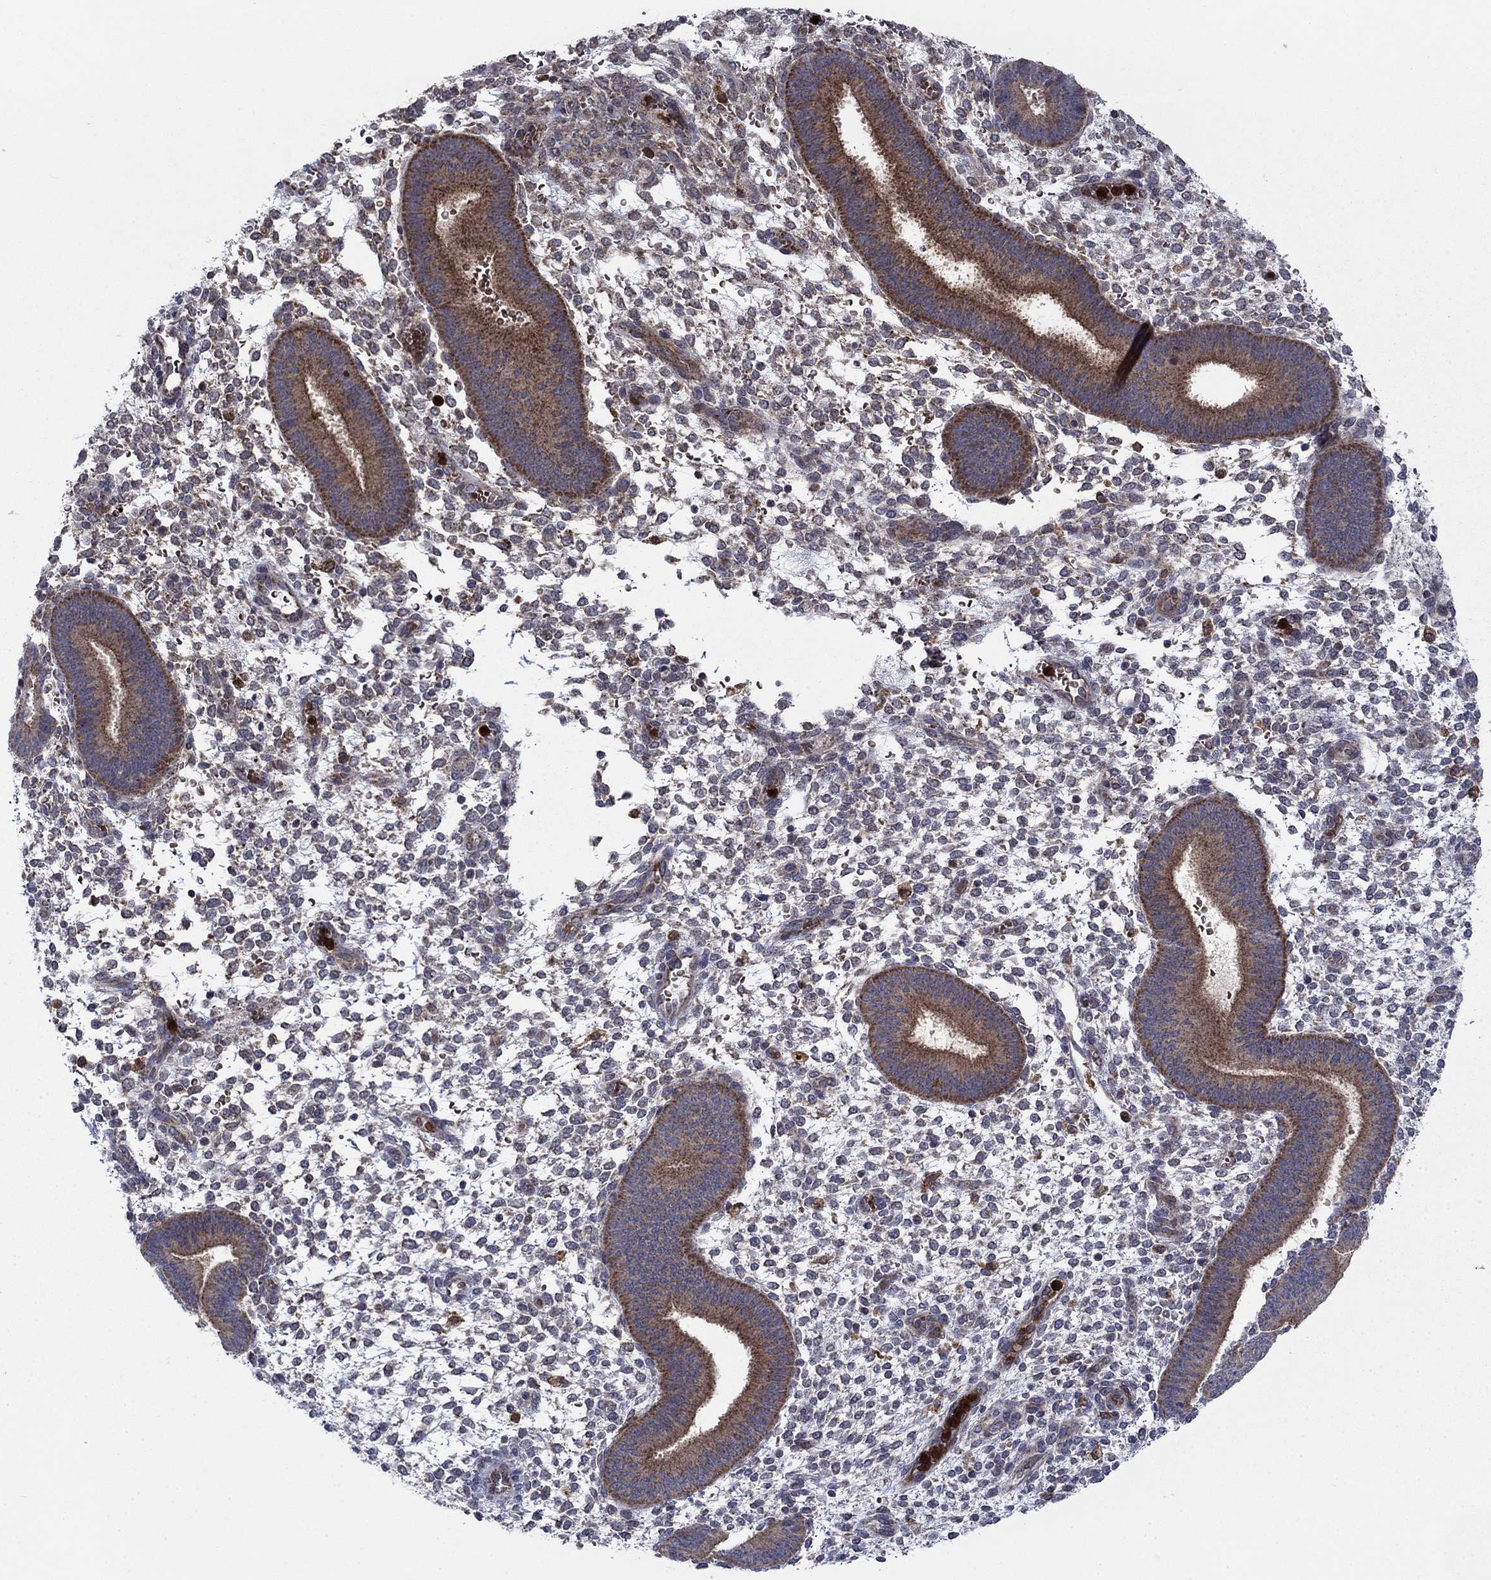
{"staining": {"intensity": "strong", "quantity": "<25%", "location": "cytoplasmic/membranous"}, "tissue": "endometrium", "cell_type": "Cells in endometrial stroma", "image_type": "normal", "snomed": [{"axis": "morphology", "description": "Normal tissue, NOS"}, {"axis": "topography", "description": "Endometrium"}], "caption": "Brown immunohistochemical staining in normal human endometrium exhibits strong cytoplasmic/membranous positivity in approximately <25% of cells in endometrial stroma. The staining was performed using DAB, with brown indicating positive protein expression. Nuclei are stained blue with hematoxylin.", "gene": "RNF19B", "patient": {"sex": "female", "age": 39}}